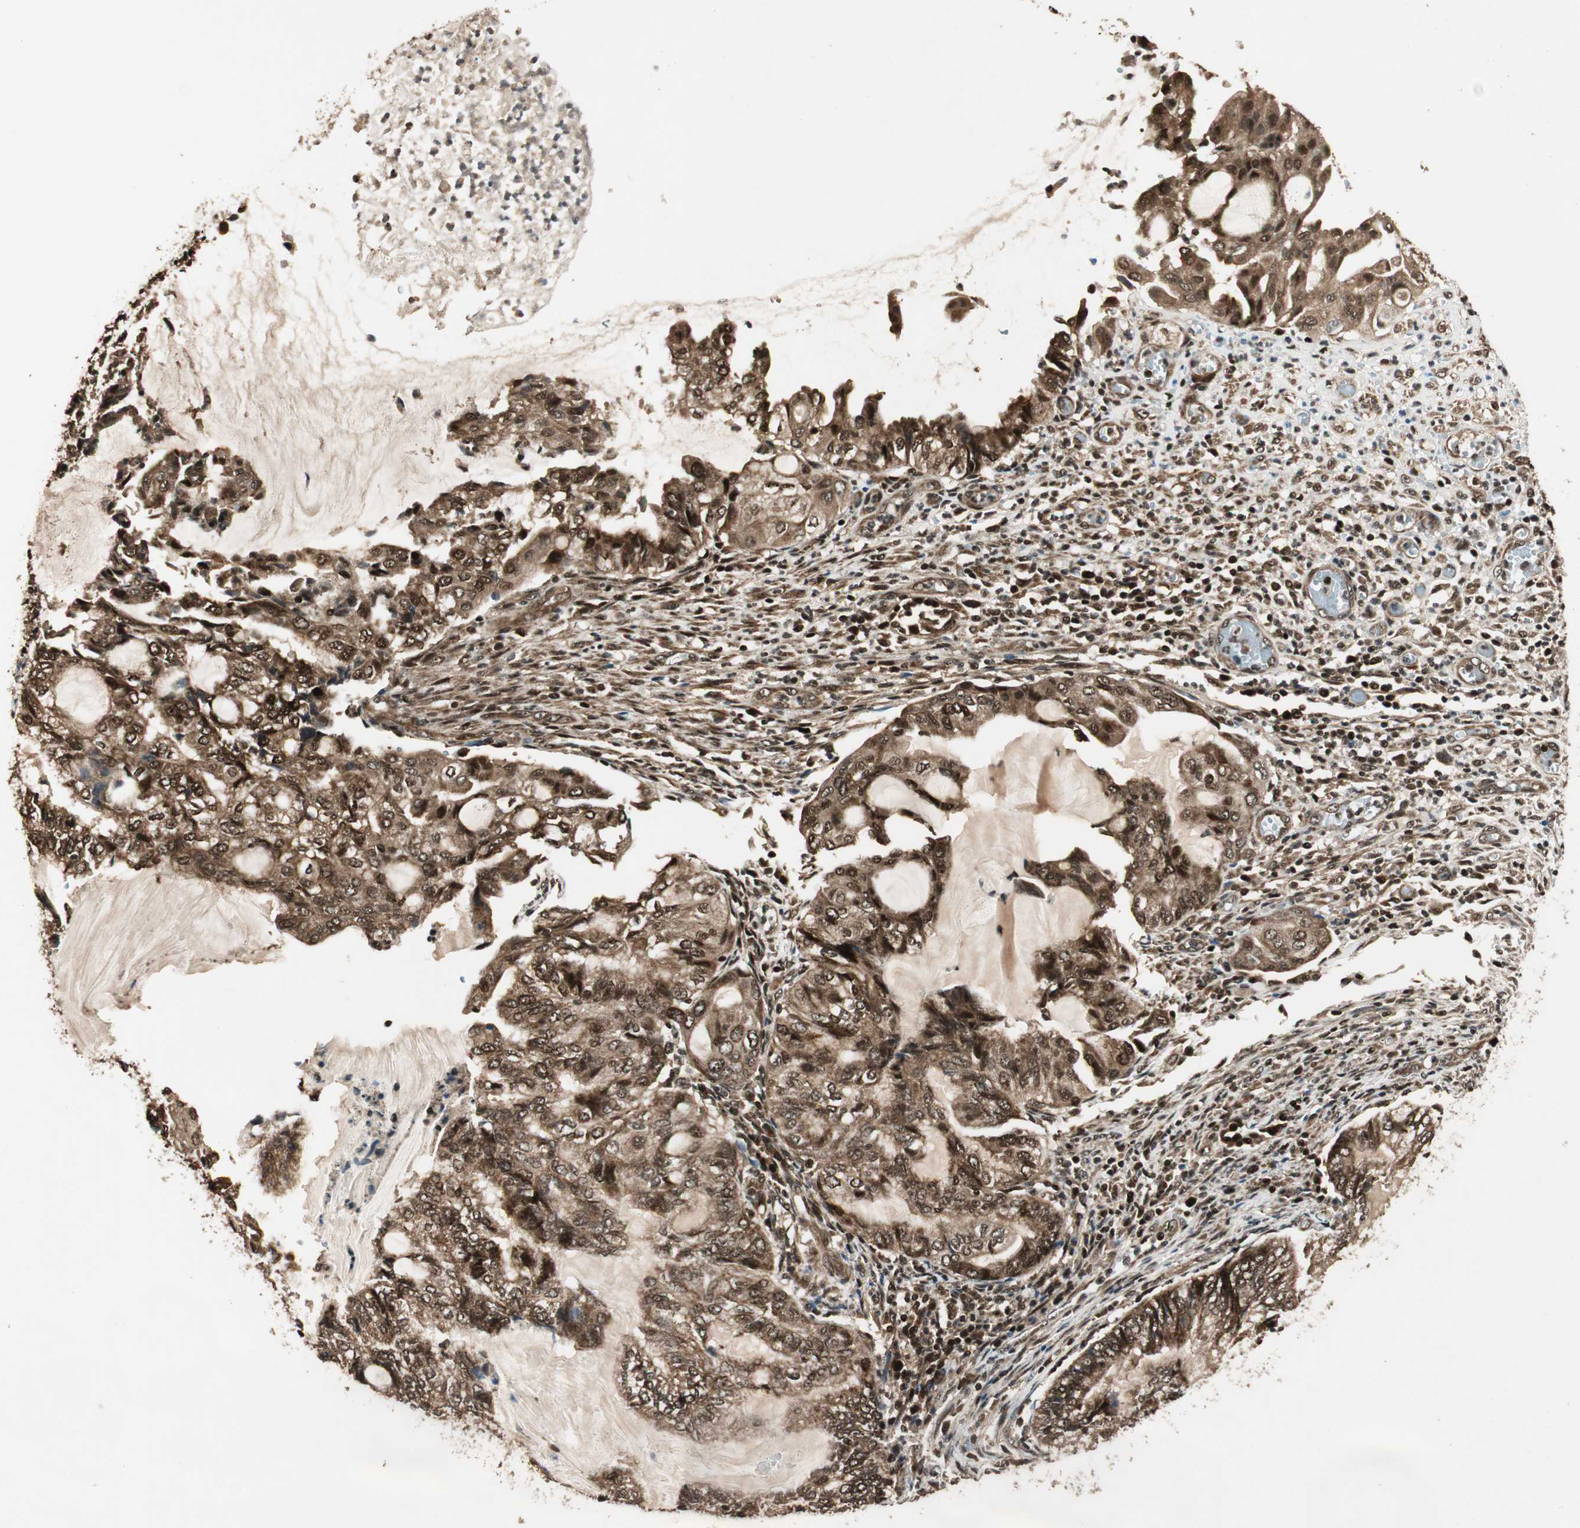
{"staining": {"intensity": "strong", "quantity": ">75%", "location": "cytoplasmic/membranous,nuclear"}, "tissue": "endometrial cancer", "cell_type": "Tumor cells", "image_type": "cancer", "snomed": [{"axis": "morphology", "description": "Adenocarcinoma, NOS"}, {"axis": "topography", "description": "Uterus"}, {"axis": "topography", "description": "Endometrium"}], "caption": "Immunohistochemistry (DAB) staining of human endometrial adenocarcinoma shows strong cytoplasmic/membranous and nuclear protein positivity in about >75% of tumor cells.", "gene": "RPA3", "patient": {"sex": "female", "age": 70}}